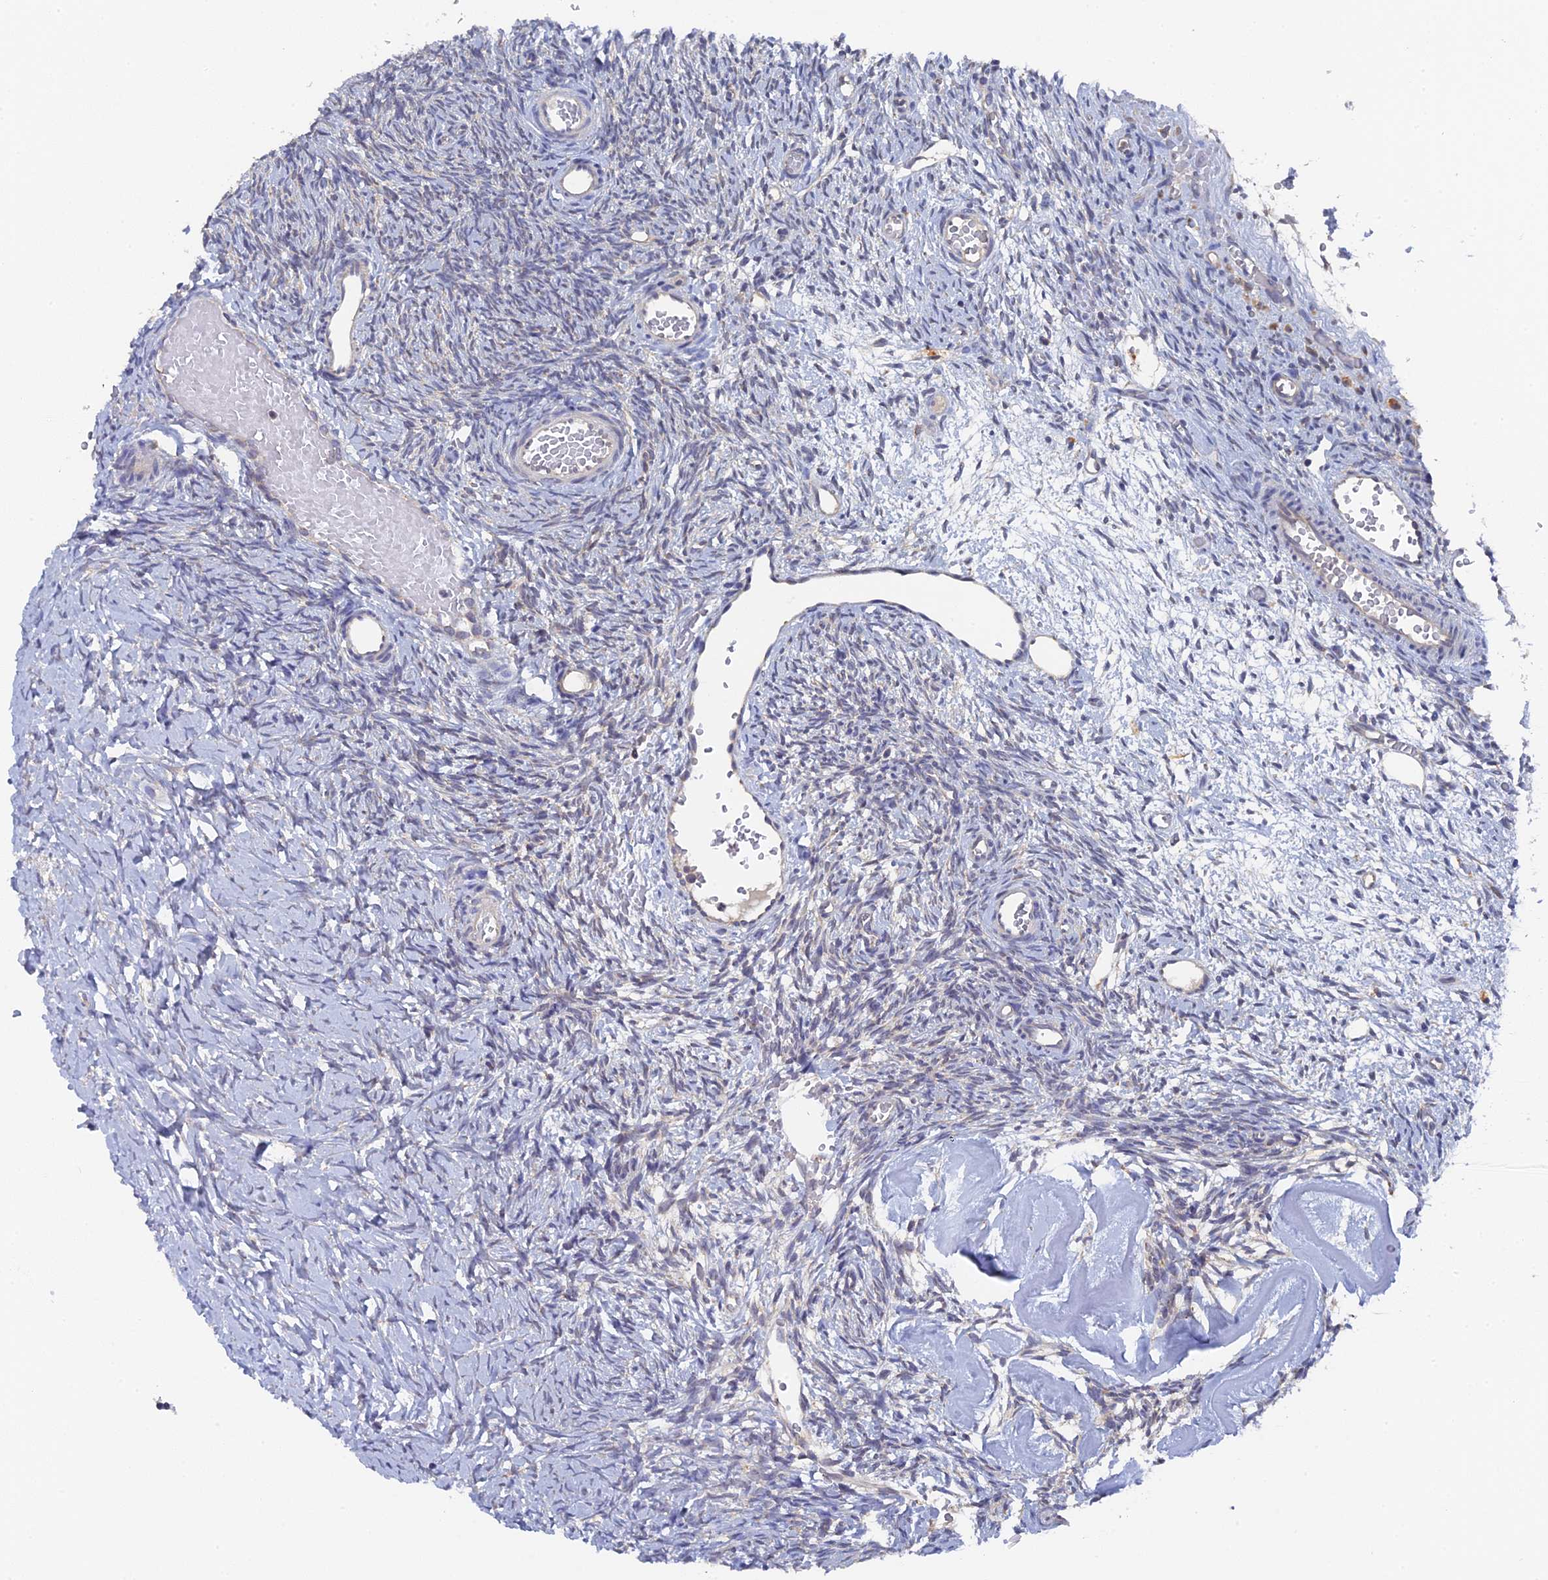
{"staining": {"intensity": "negative", "quantity": "none", "location": "none"}, "tissue": "ovary", "cell_type": "Ovarian stroma cells", "image_type": "normal", "snomed": [{"axis": "morphology", "description": "Normal tissue, NOS"}, {"axis": "topography", "description": "Ovary"}], "caption": "This histopathology image is of normal ovary stained with immunohistochemistry (IHC) to label a protein in brown with the nuclei are counter-stained blue. There is no positivity in ovarian stroma cells.", "gene": "MIGA2", "patient": {"sex": "female", "age": 39}}